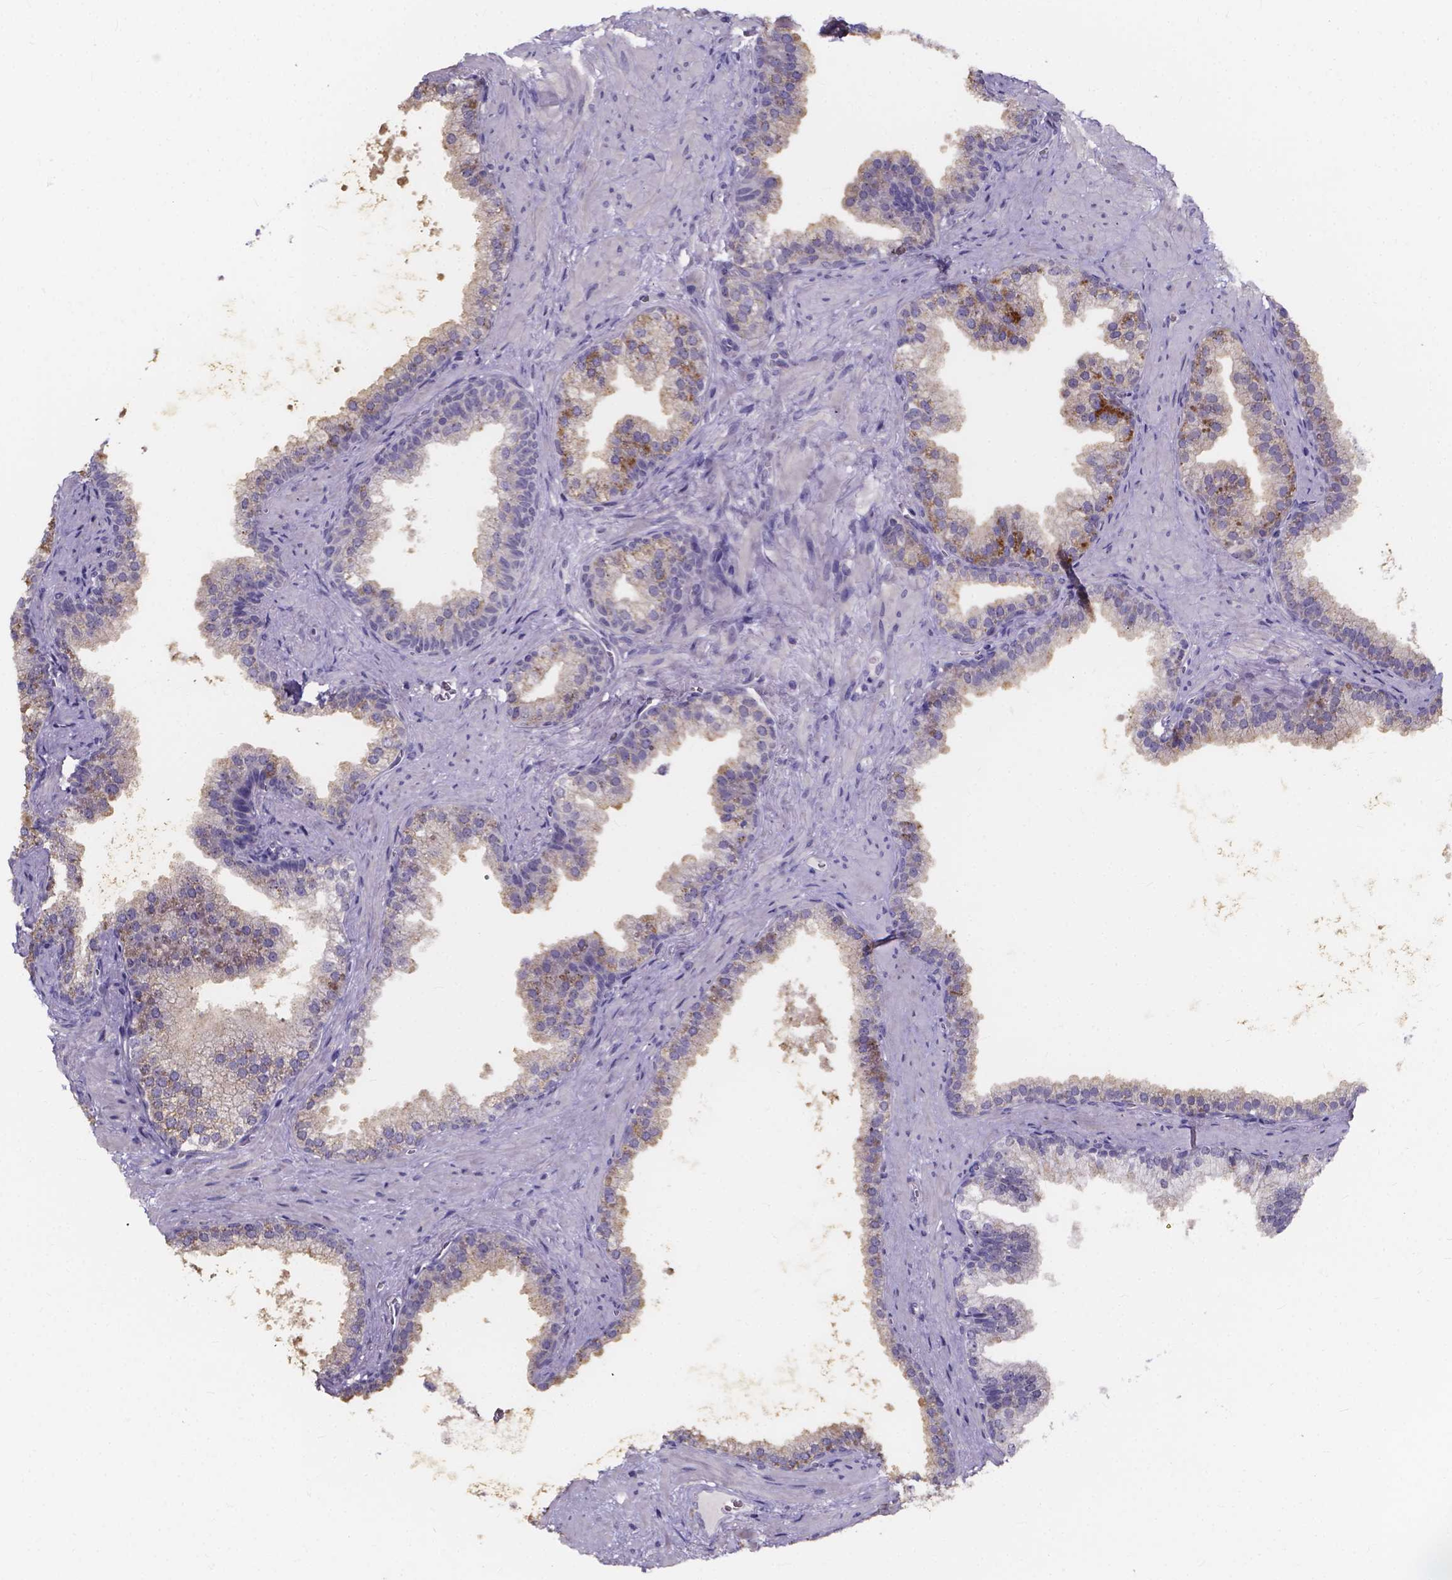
{"staining": {"intensity": "moderate", "quantity": "<25%", "location": "cytoplasmic/membranous"}, "tissue": "prostate", "cell_type": "Glandular cells", "image_type": "normal", "snomed": [{"axis": "morphology", "description": "Normal tissue, NOS"}, {"axis": "topography", "description": "Prostate"}], "caption": "Human prostate stained for a protein (brown) displays moderate cytoplasmic/membranous positive staining in about <25% of glandular cells.", "gene": "SPOCD1", "patient": {"sex": "male", "age": 79}}